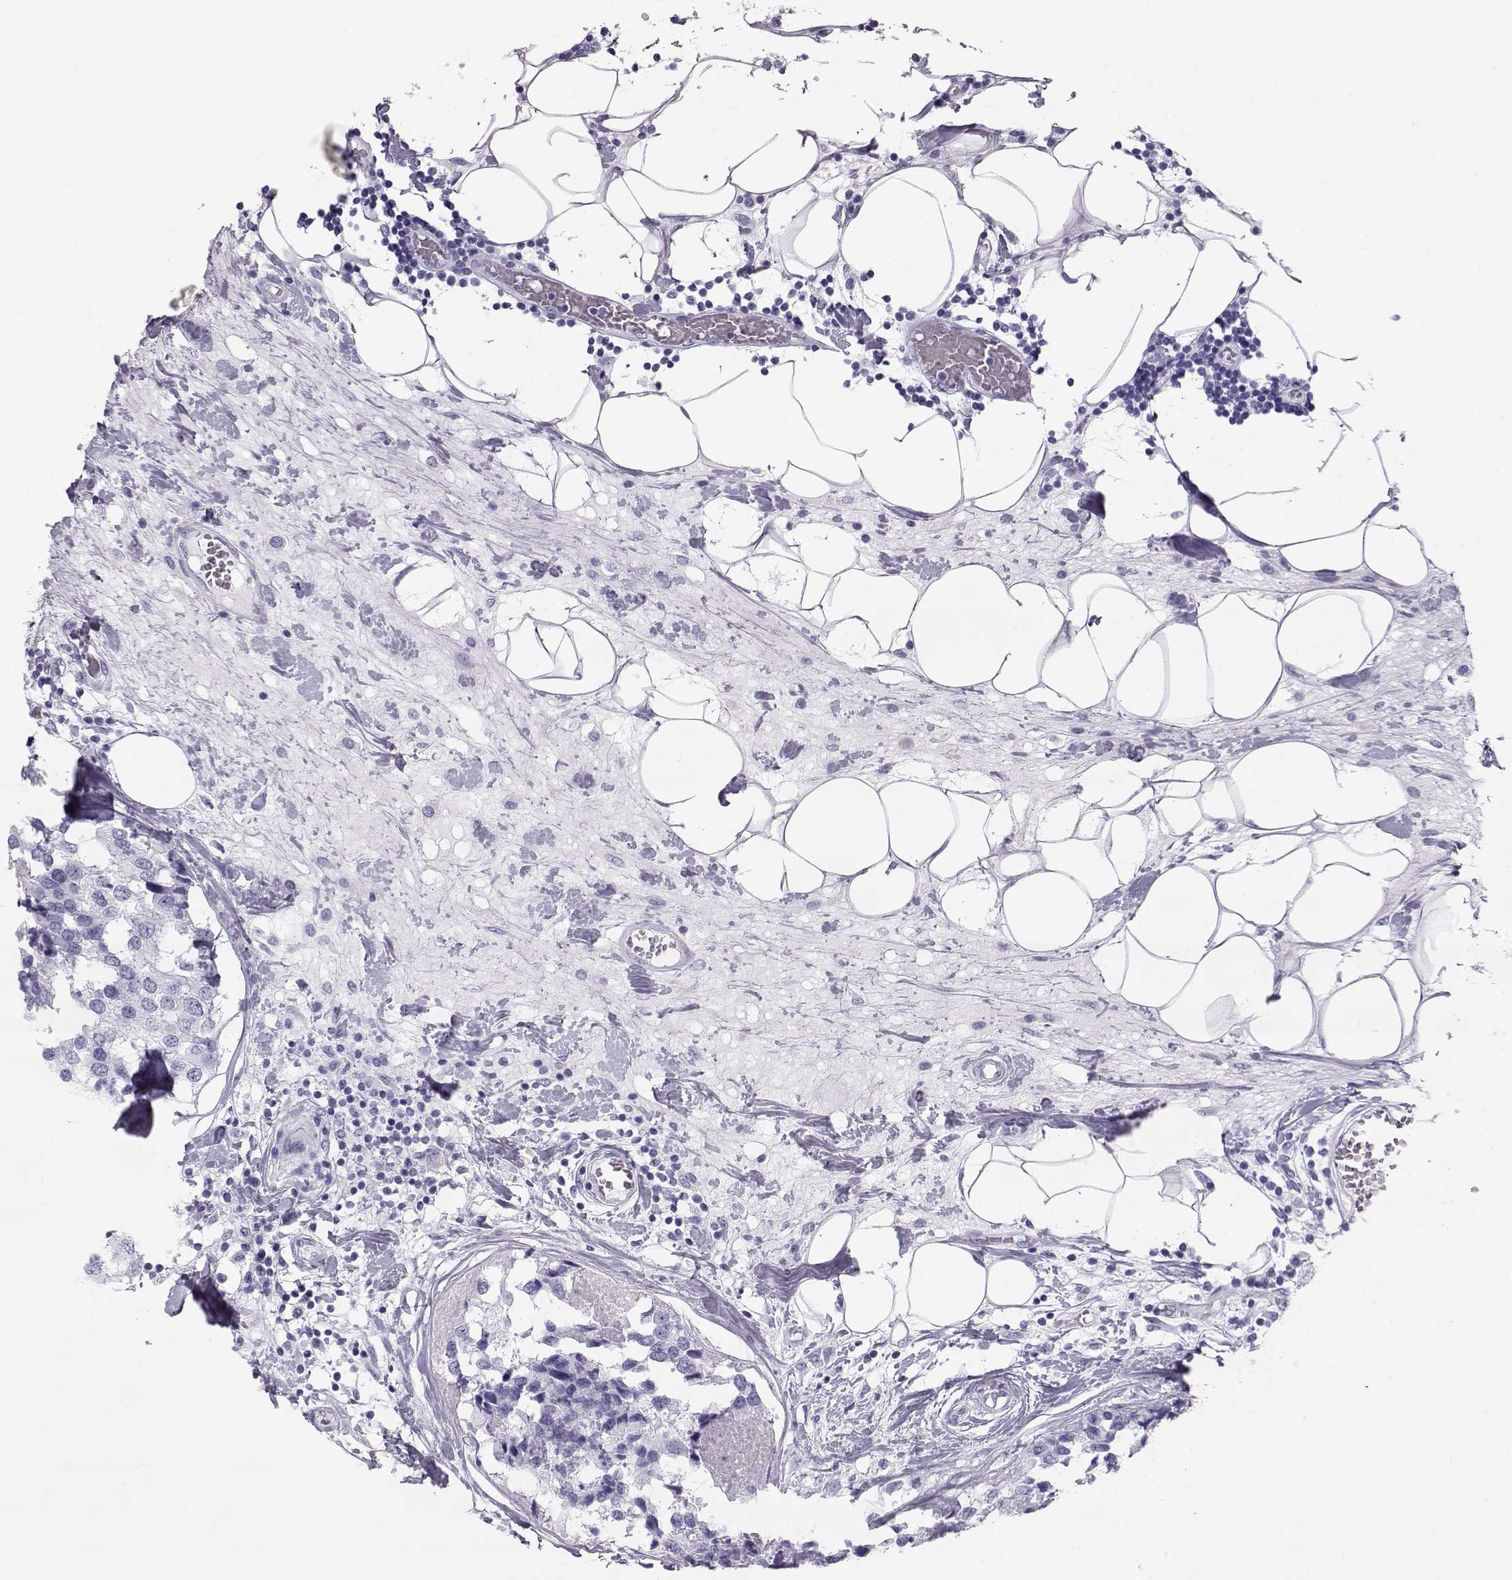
{"staining": {"intensity": "negative", "quantity": "none", "location": "none"}, "tissue": "breast cancer", "cell_type": "Tumor cells", "image_type": "cancer", "snomed": [{"axis": "morphology", "description": "Lobular carcinoma"}, {"axis": "topography", "description": "Breast"}], "caption": "This is an immunohistochemistry histopathology image of human breast lobular carcinoma. There is no staining in tumor cells.", "gene": "RD3", "patient": {"sex": "female", "age": 59}}